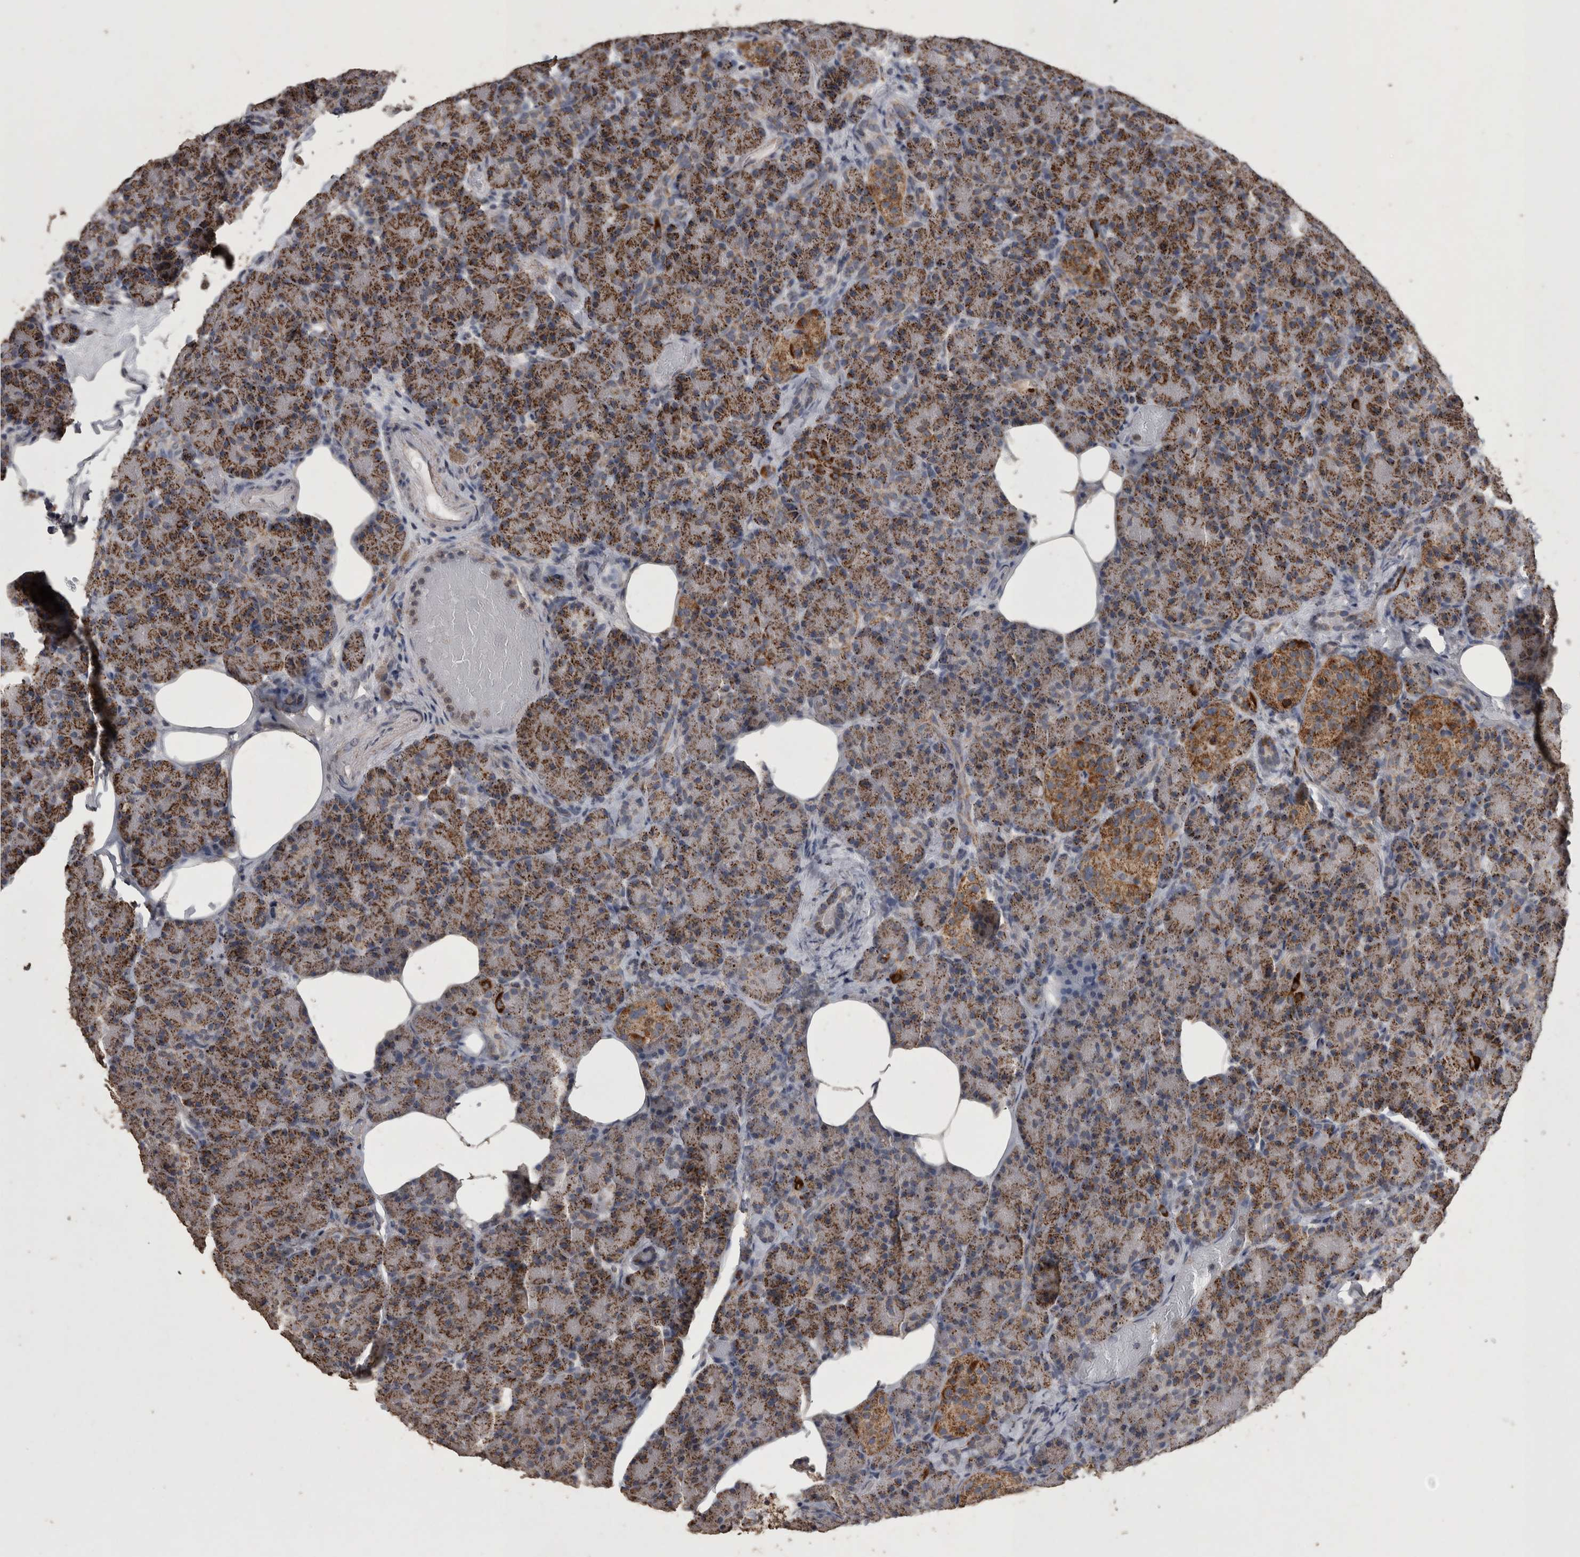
{"staining": {"intensity": "moderate", "quantity": ">75%", "location": "cytoplasmic/membranous"}, "tissue": "pancreas", "cell_type": "Exocrine glandular cells", "image_type": "normal", "snomed": [{"axis": "morphology", "description": "Normal tissue, NOS"}, {"axis": "topography", "description": "Pancreas"}], "caption": "Human pancreas stained with a brown dye exhibits moderate cytoplasmic/membranous positive positivity in approximately >75% of exocrine glandular cells.", "gene": "ACADM", "patient": {"sex": "female", "age": 43}}